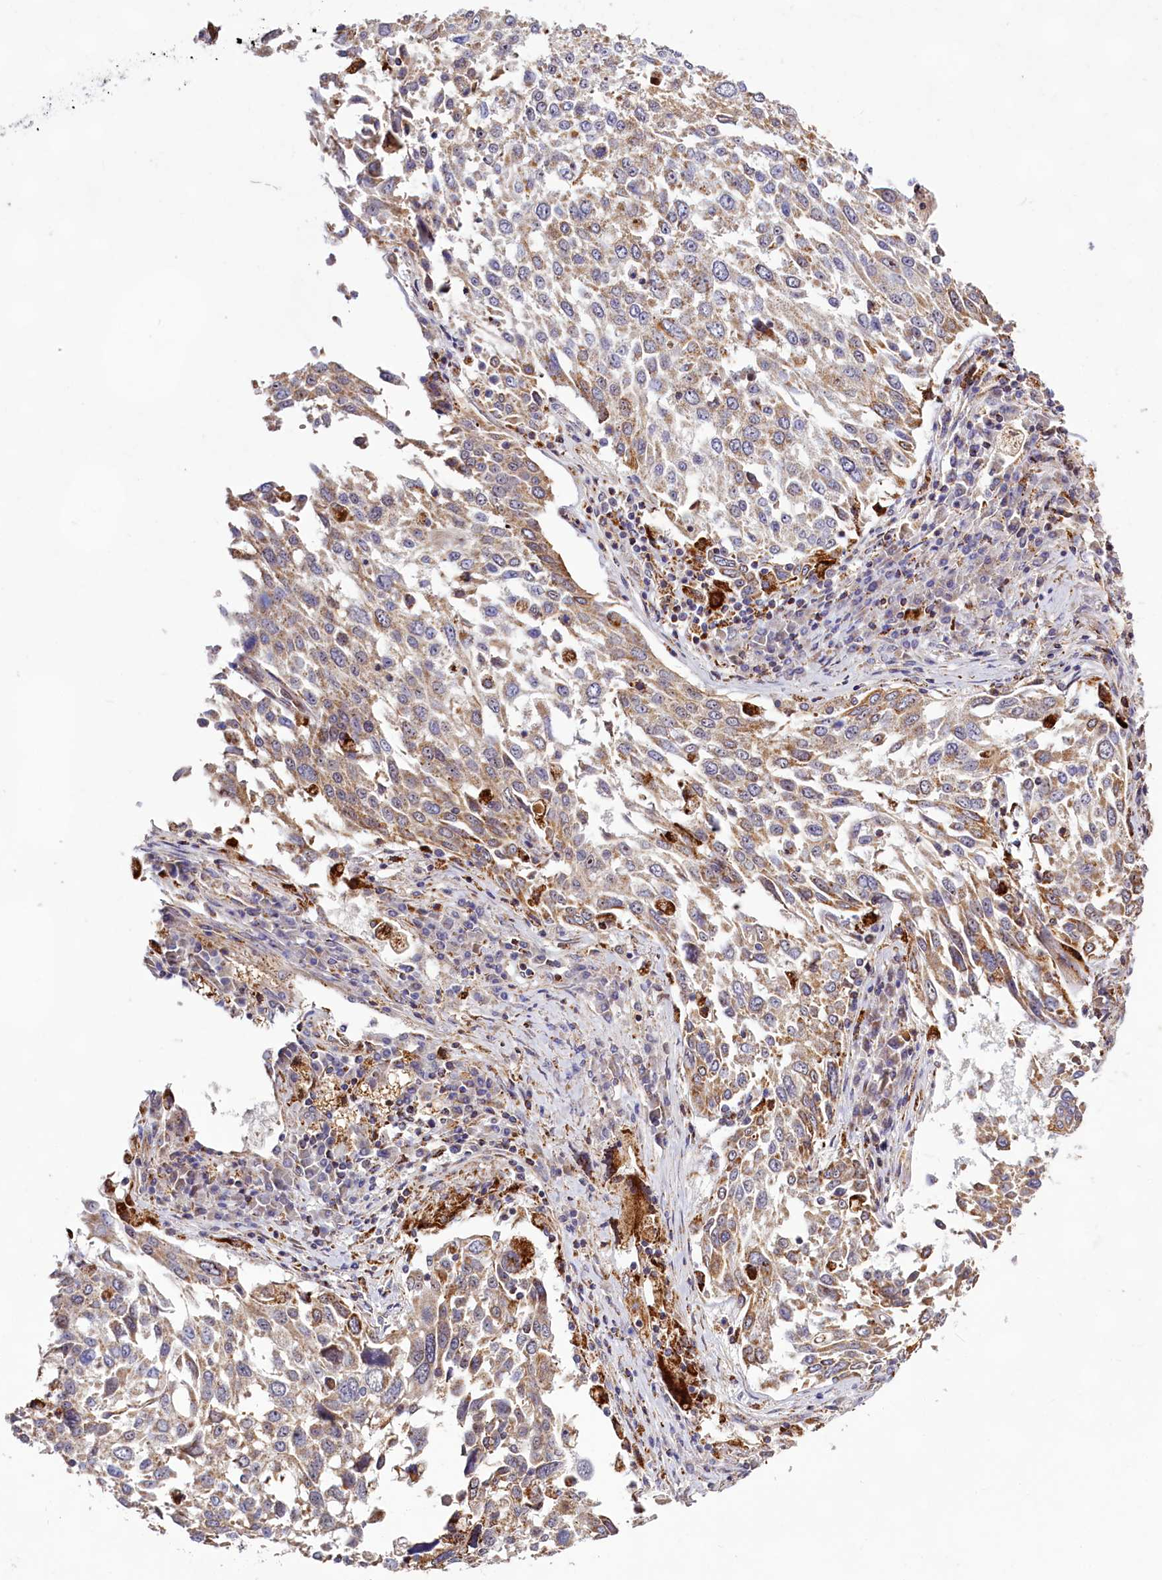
{"staining": {"intensity": "weak", "quantity": ">75%", "location": "cytoplasmic/membranous"}, "tissue": "lung cancer", "cell_type": "Tumor cells", "image_type": "cancer", "snomed": [{"axis": "morphology", "description": "Squamous cell carcinoma, NOS"}, {"axis": "topography", "description": "Lung"}], "caption": "Approximately >75% of tumor cells in human lung squamous cell carcinoma demonstrate weak cytoplasmic/membranous protein expression as visualized by brown immunohistochemical staining.", "gene": "DYNC2H1", "patient": {"sex": "male", "age": 65}}